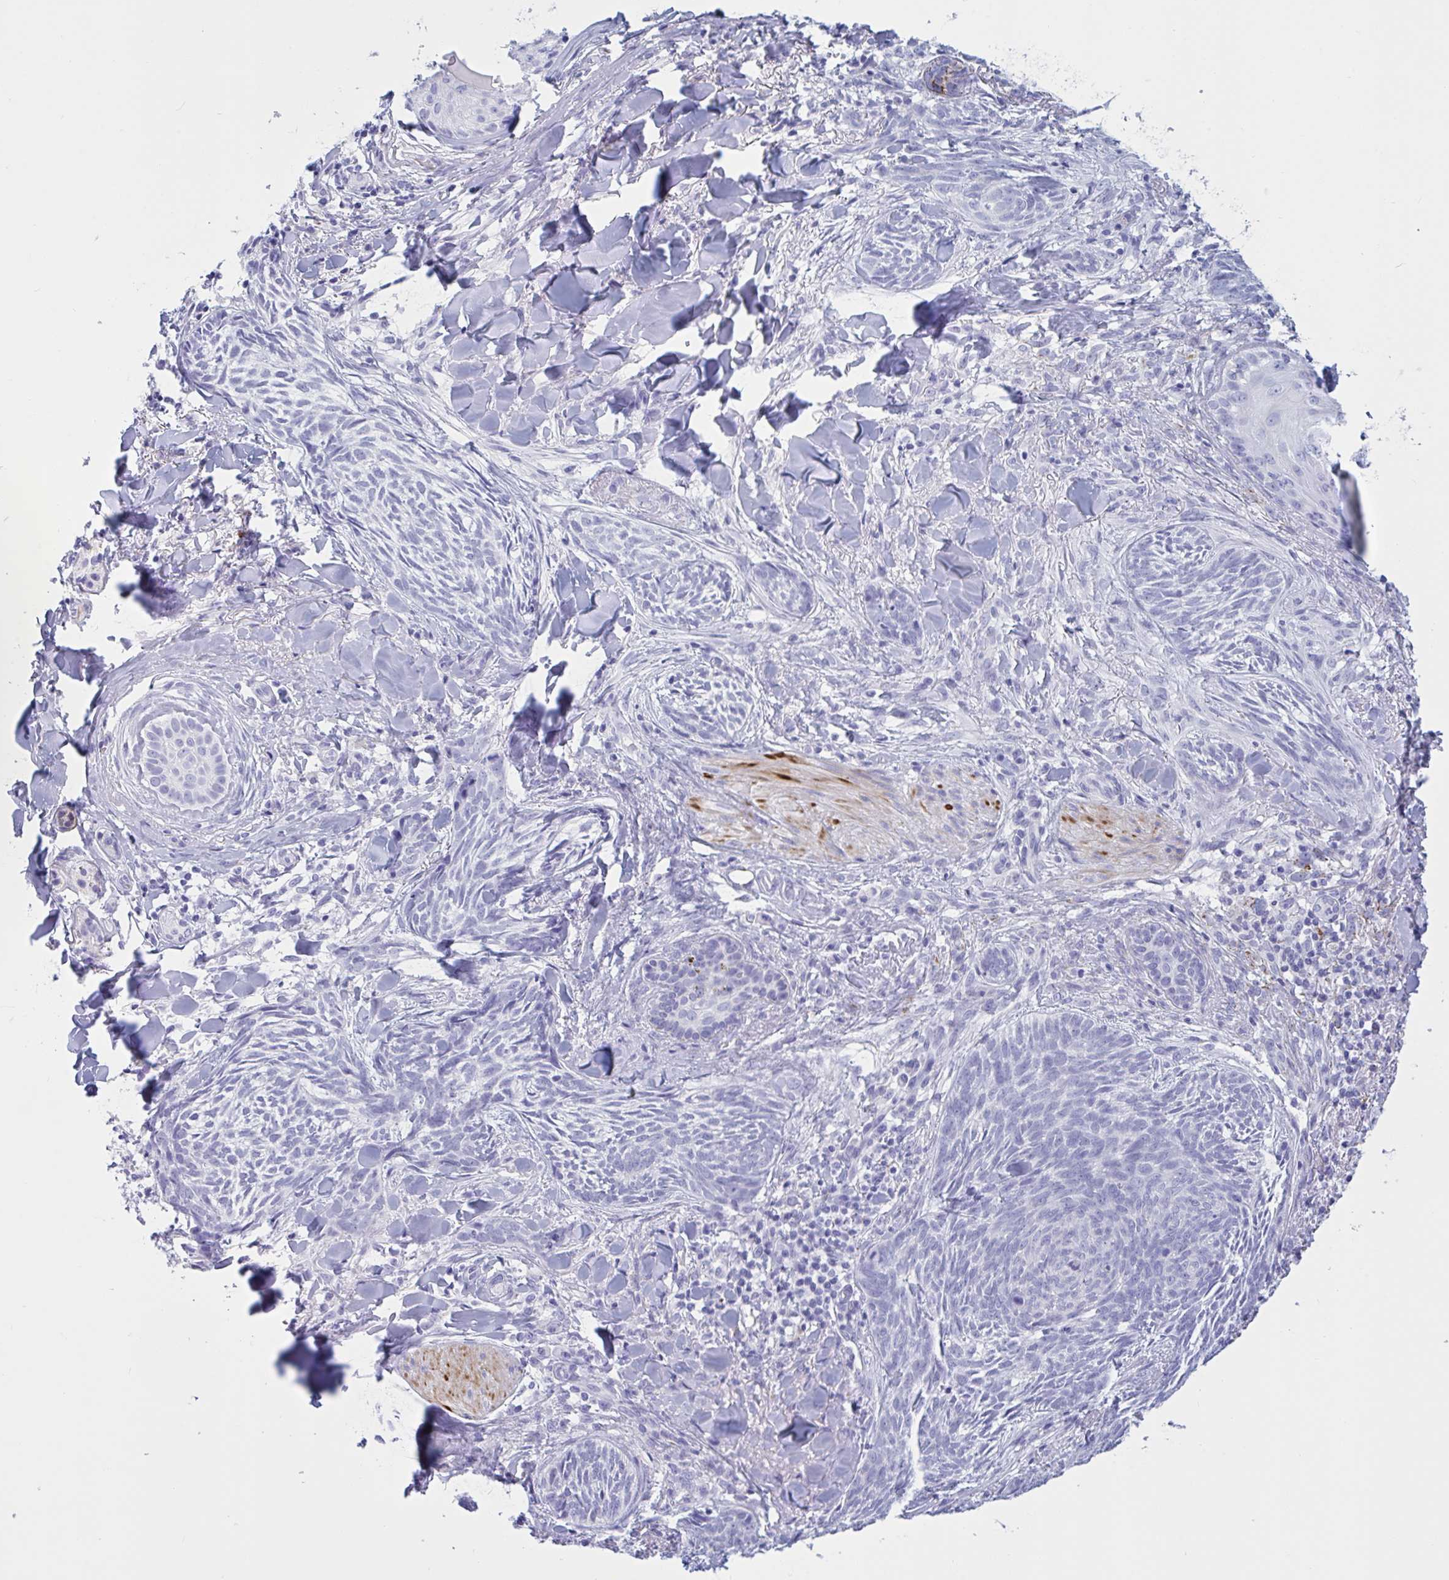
{"staining": {"intensity": "negative", "quantity": "none", "location": "none"}, "tissue": "skin cancer", "cell_type": "Tumor cells", "image_type": "cancer", "snomed": [{"axis": "morphology", "description": "Basal cell carcinoma"}, {"axis": "topography", "description": "Skin"}], "caption": "Immunohistochemistry (IHC) of human skin basal cell carcinoma reveals no staining in tumor cells. (Brightfield microscopy of DAB (3,3'-diaminobenzidine) immunohistochemistry (IHC) at high magnification).", "gene": "OXLD1", "patient": {"sex": "female", "age": 93}}